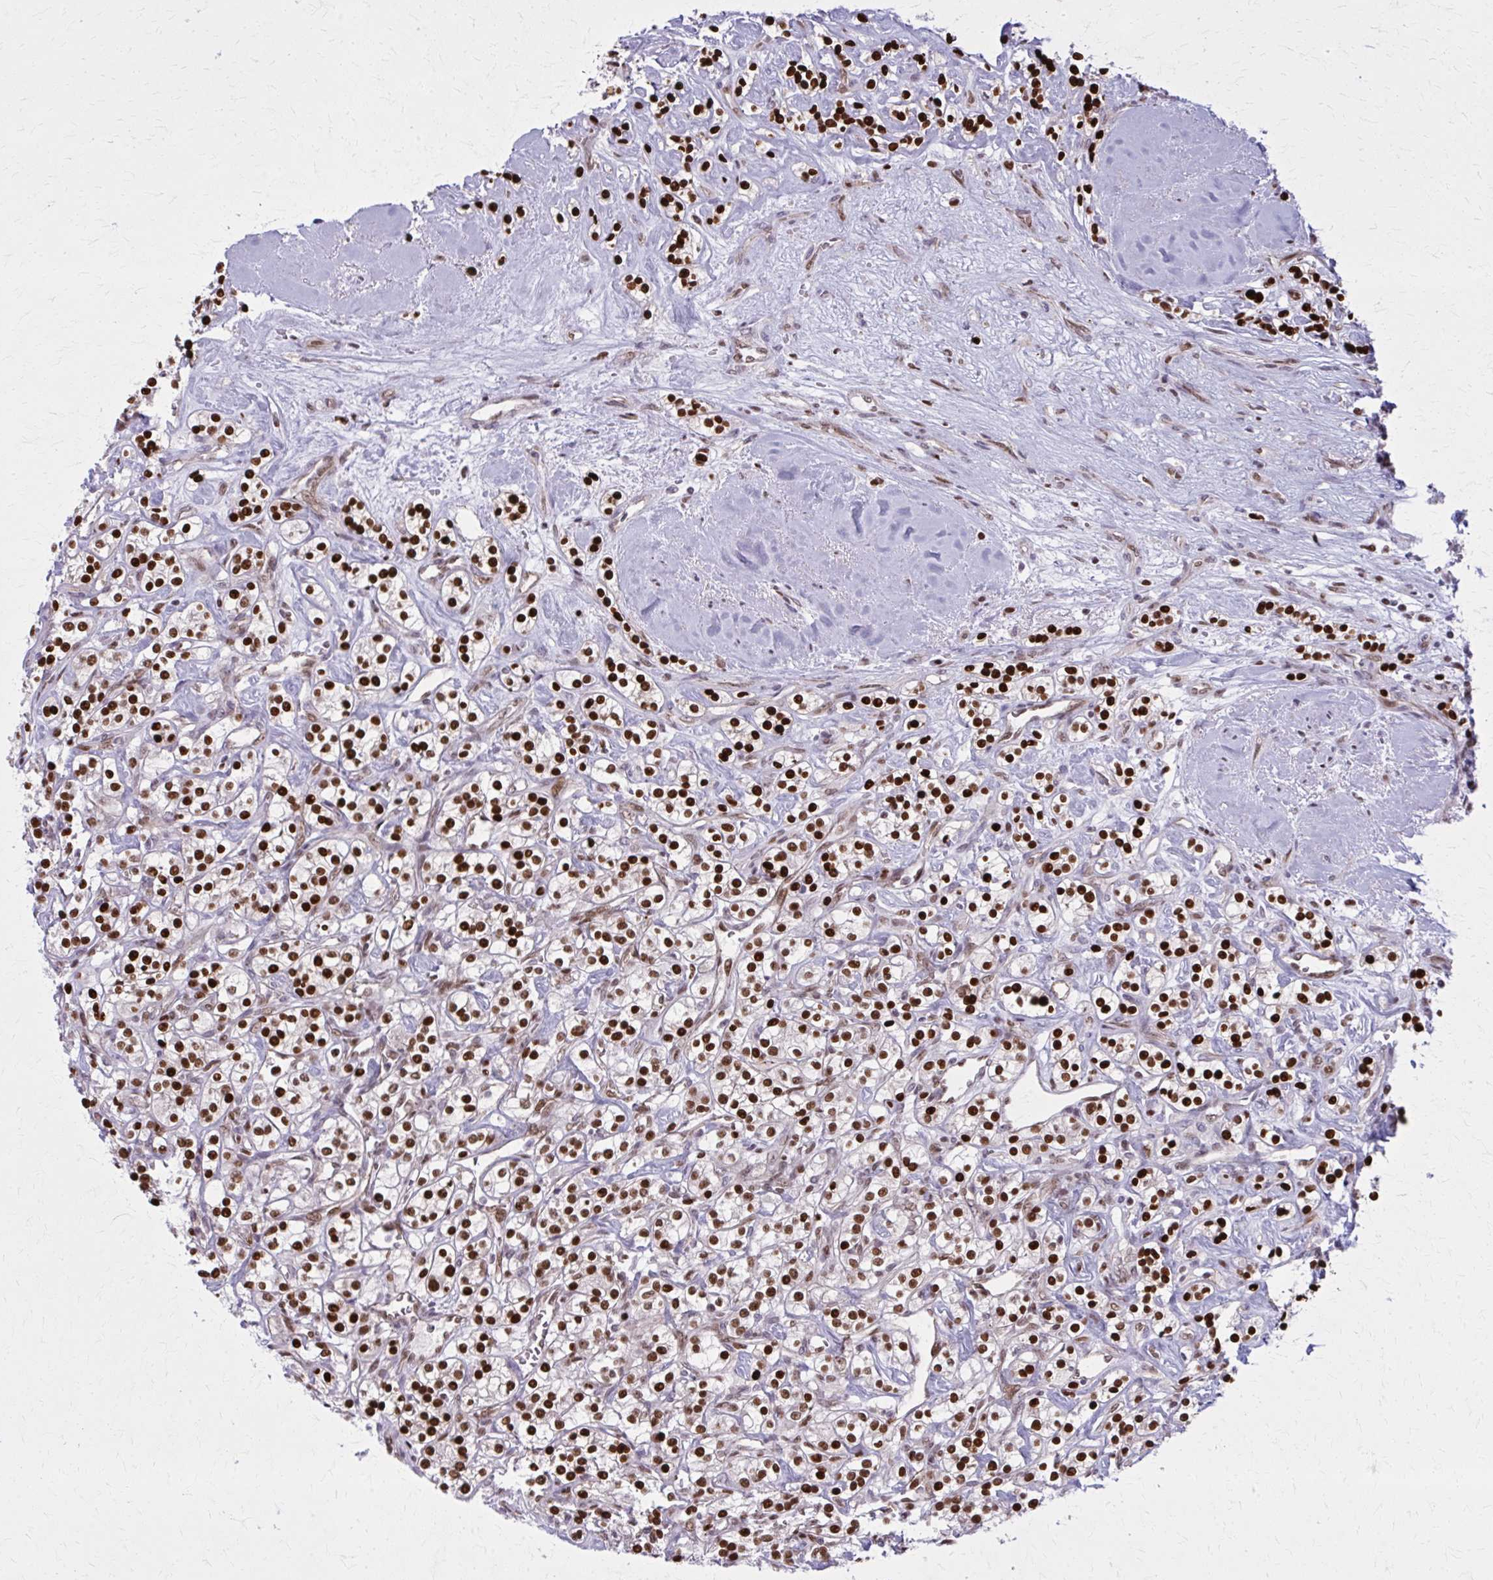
{"staining": {"intensity": "strong", "quantity": ">75%", "location": "nuclear"}, "tissue": "renal cancer", "cell_type": "Tumor cells", "image_type": "cancer", "snomed": [{"axis": "morphology", "description": "Adenocarcinoma, NOS"}, {"axis": "topography", "description": "Kidney"}], "caption": "The micrograph demonstrates immunohistochemical staining of renal cancer. There is strong nuclear expression is appreciated in approximately >75% of tumor cells. The staining was performed using DAB (3,3'-diaminobenzidine), with brown indicating positive protein expression. Nuclei are stained blue with hematoxylin.", "gene": "ZNF559", "patient": {"sex": "male", "age": 77}}